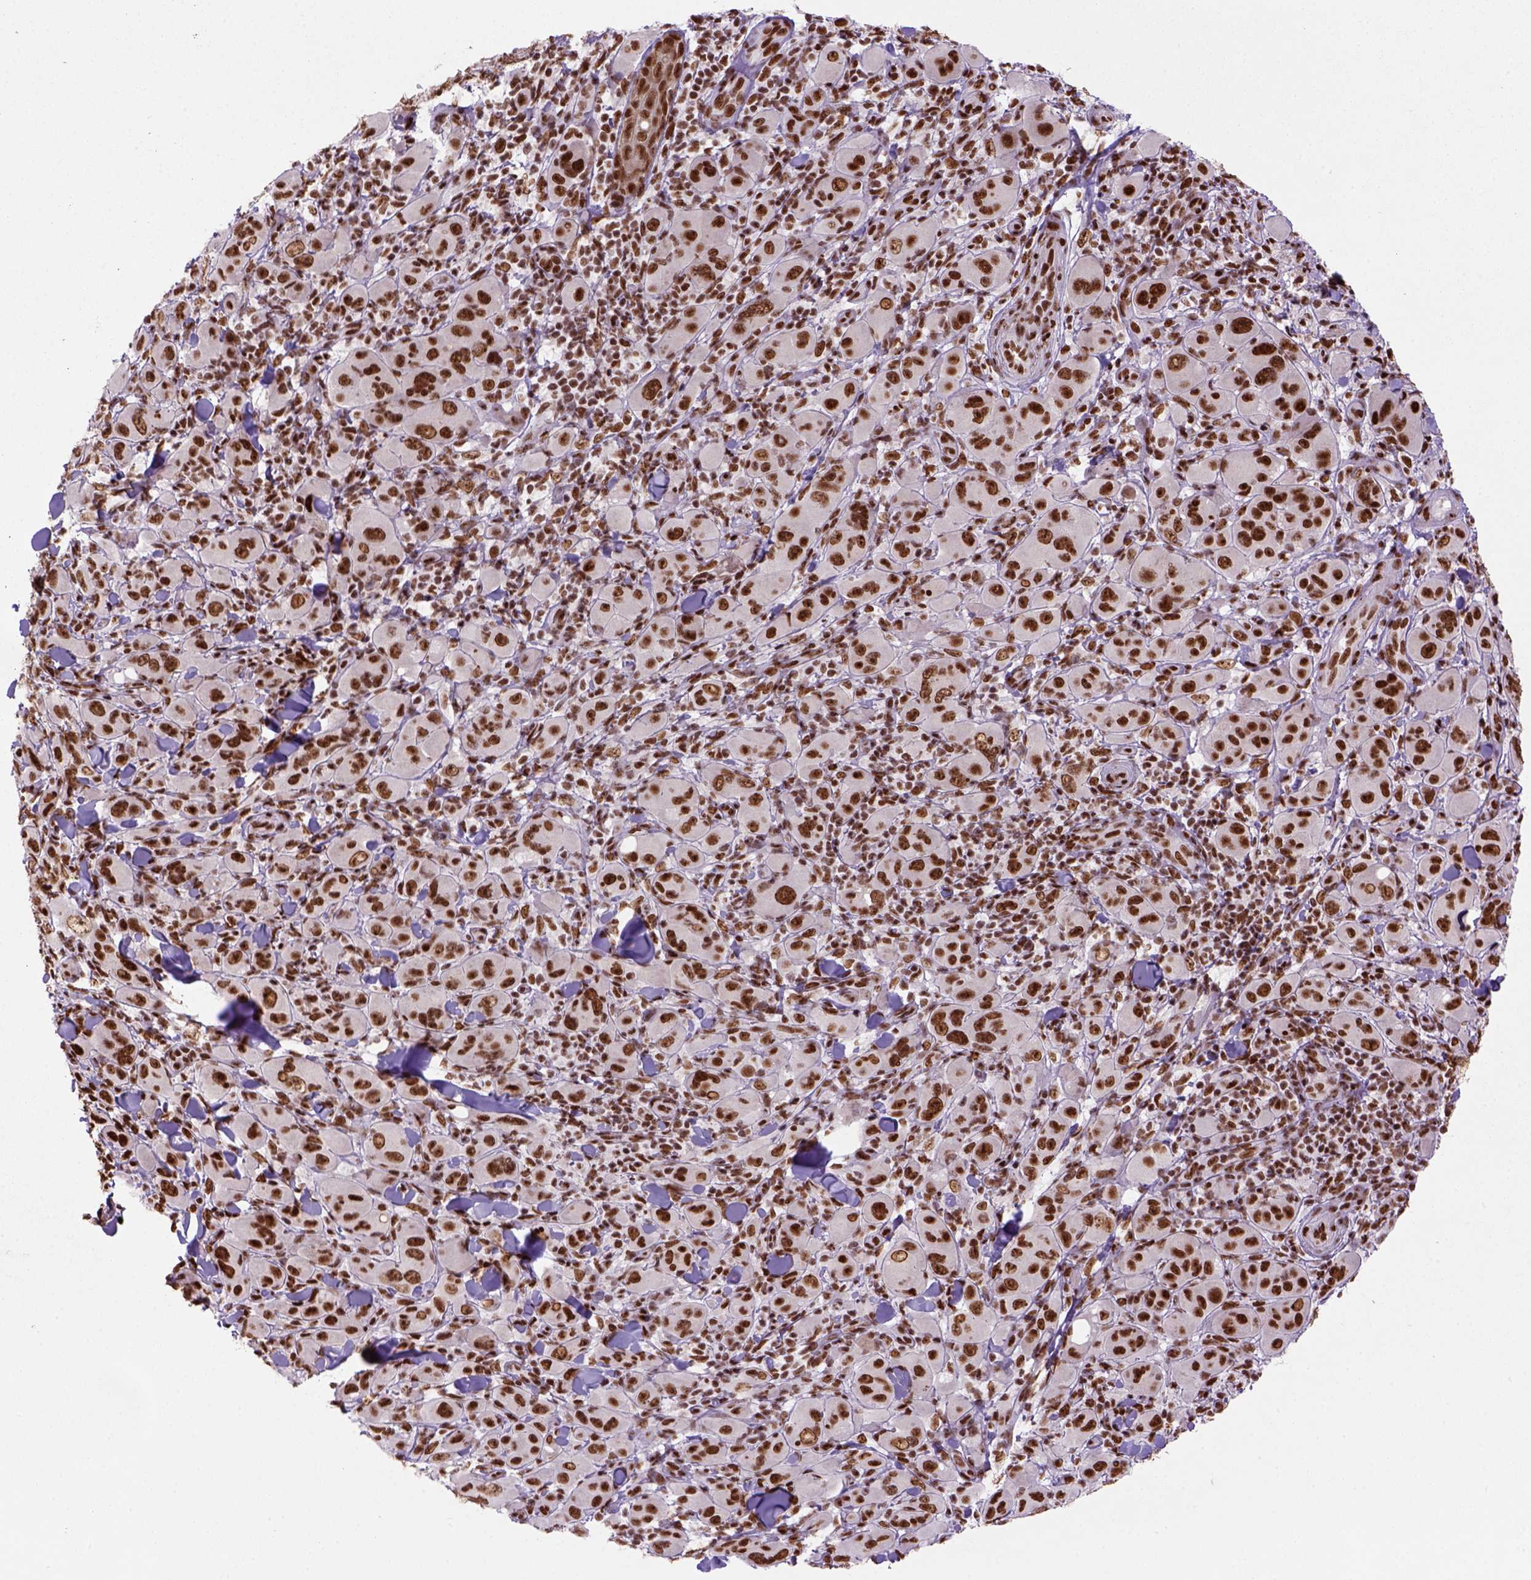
{"staining": {"intensity": "strong", "quantity": ">75%", "location": "nuclear"}, "tissue": "melanoma", "cell_type": "Tumor cells", "image_type": "cancer", "snomed": [{"axis": "morphology", "description": "Malignant melanoma, NOS"}, {"axis": "topography", "description": "Skin"}], "caption": "DAB (3,3'-diaminobenzidine) immunohistochemical staining of malignant melanoma demonstrates strong nuclear protein expression in approximately >75% of tumor cells.", "gene": "NSMCE2", "patient": {"sex": "female", "age": 87}}